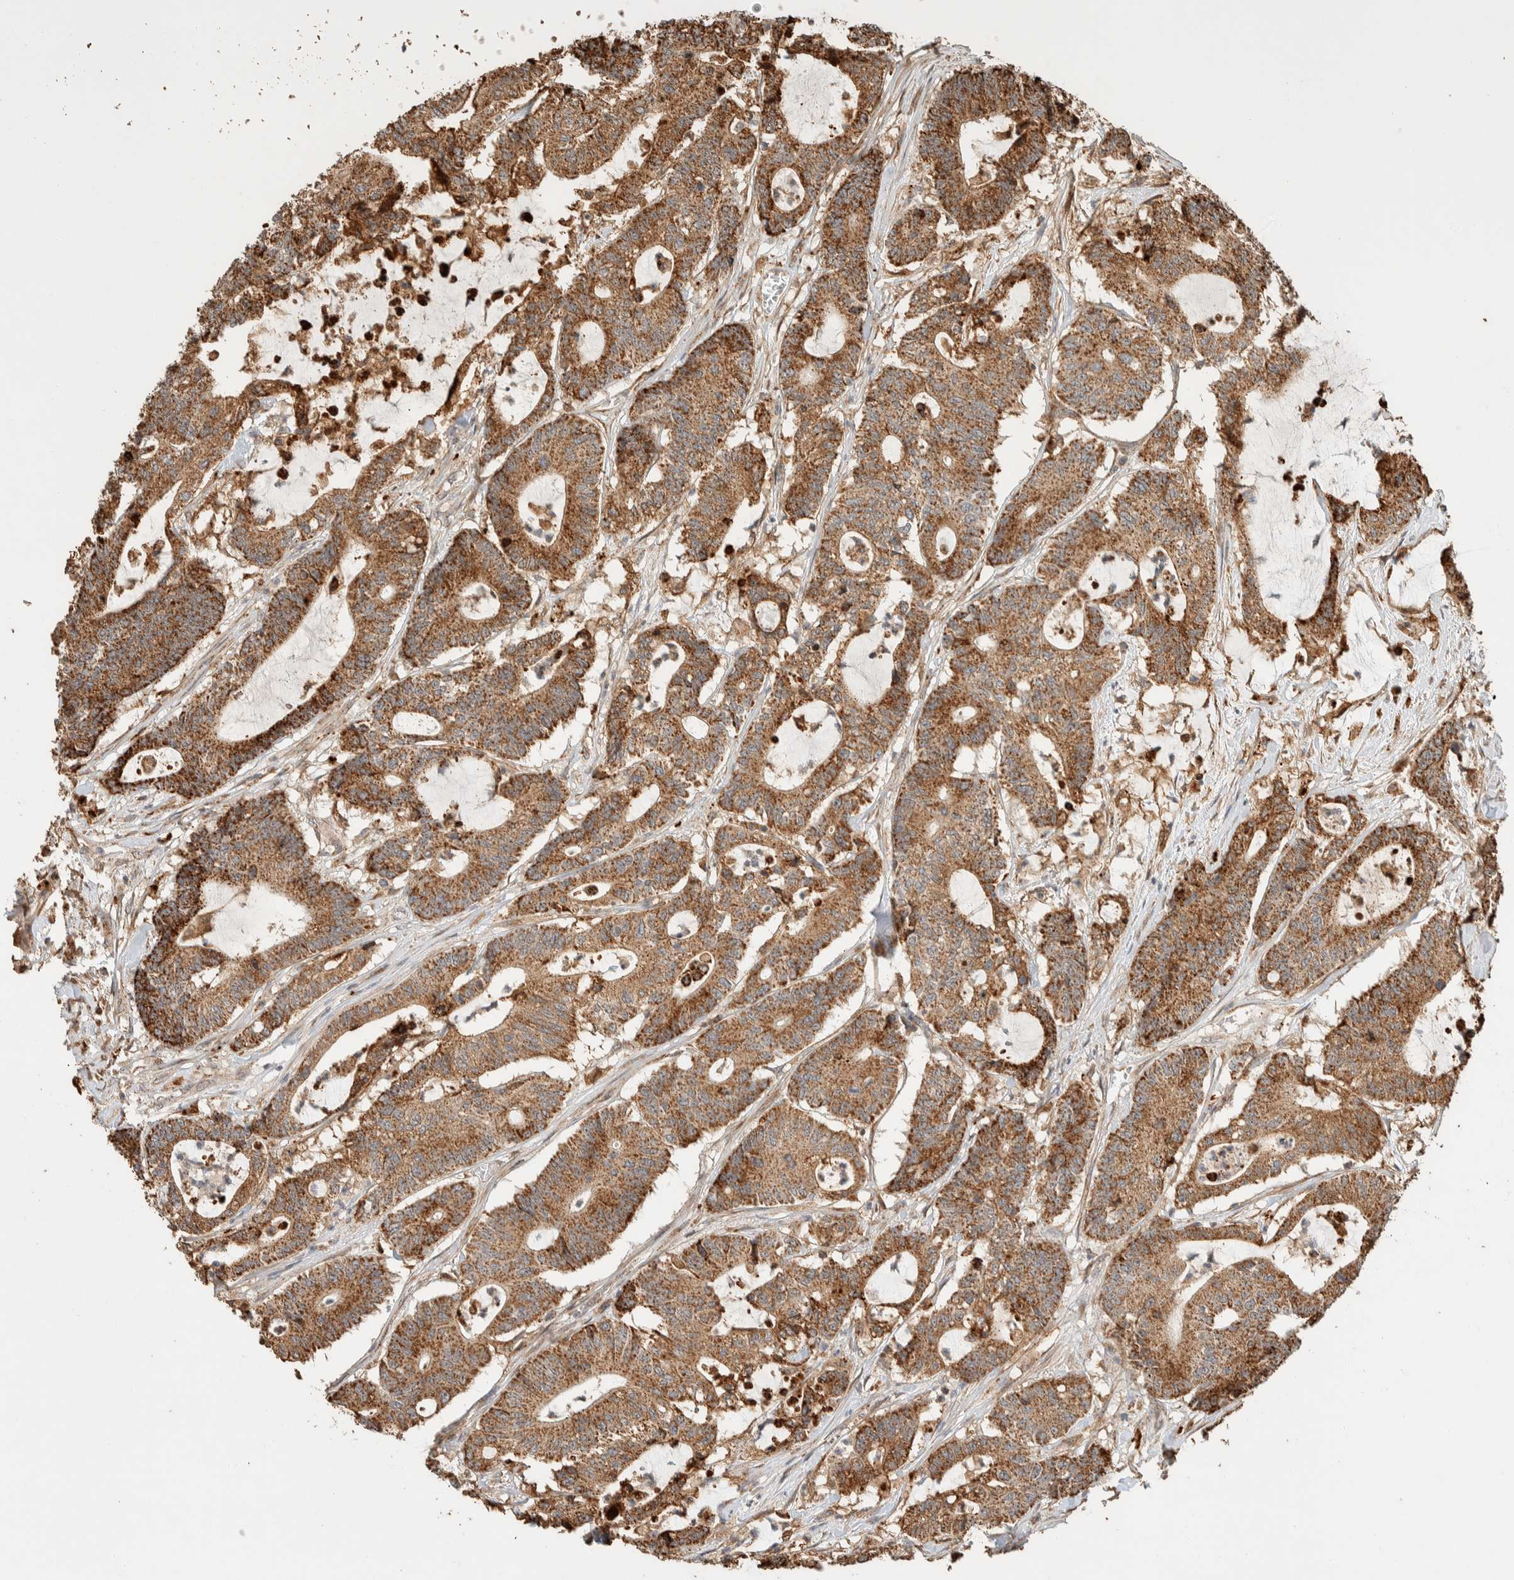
{"staining": {"intensity": "moderate", "quantity": ">75%", "location": "cytoplasmic/membranous"}, "tissue": "colorectal cancer", "cell_type": "Tumor cells", "image_type": "cancer", "snomed": [{"axis": "morphology", "description": "Adenocarcinoma, NOS"}, {"axis": "topography", "description": "Colon"}], "caption": "Human colorectal adenocarcinoma stained with a protein marker reveals moderate staining in tumor cells.", "gene": "KIF9", "patient": {"sex": "female", "age": 84}}